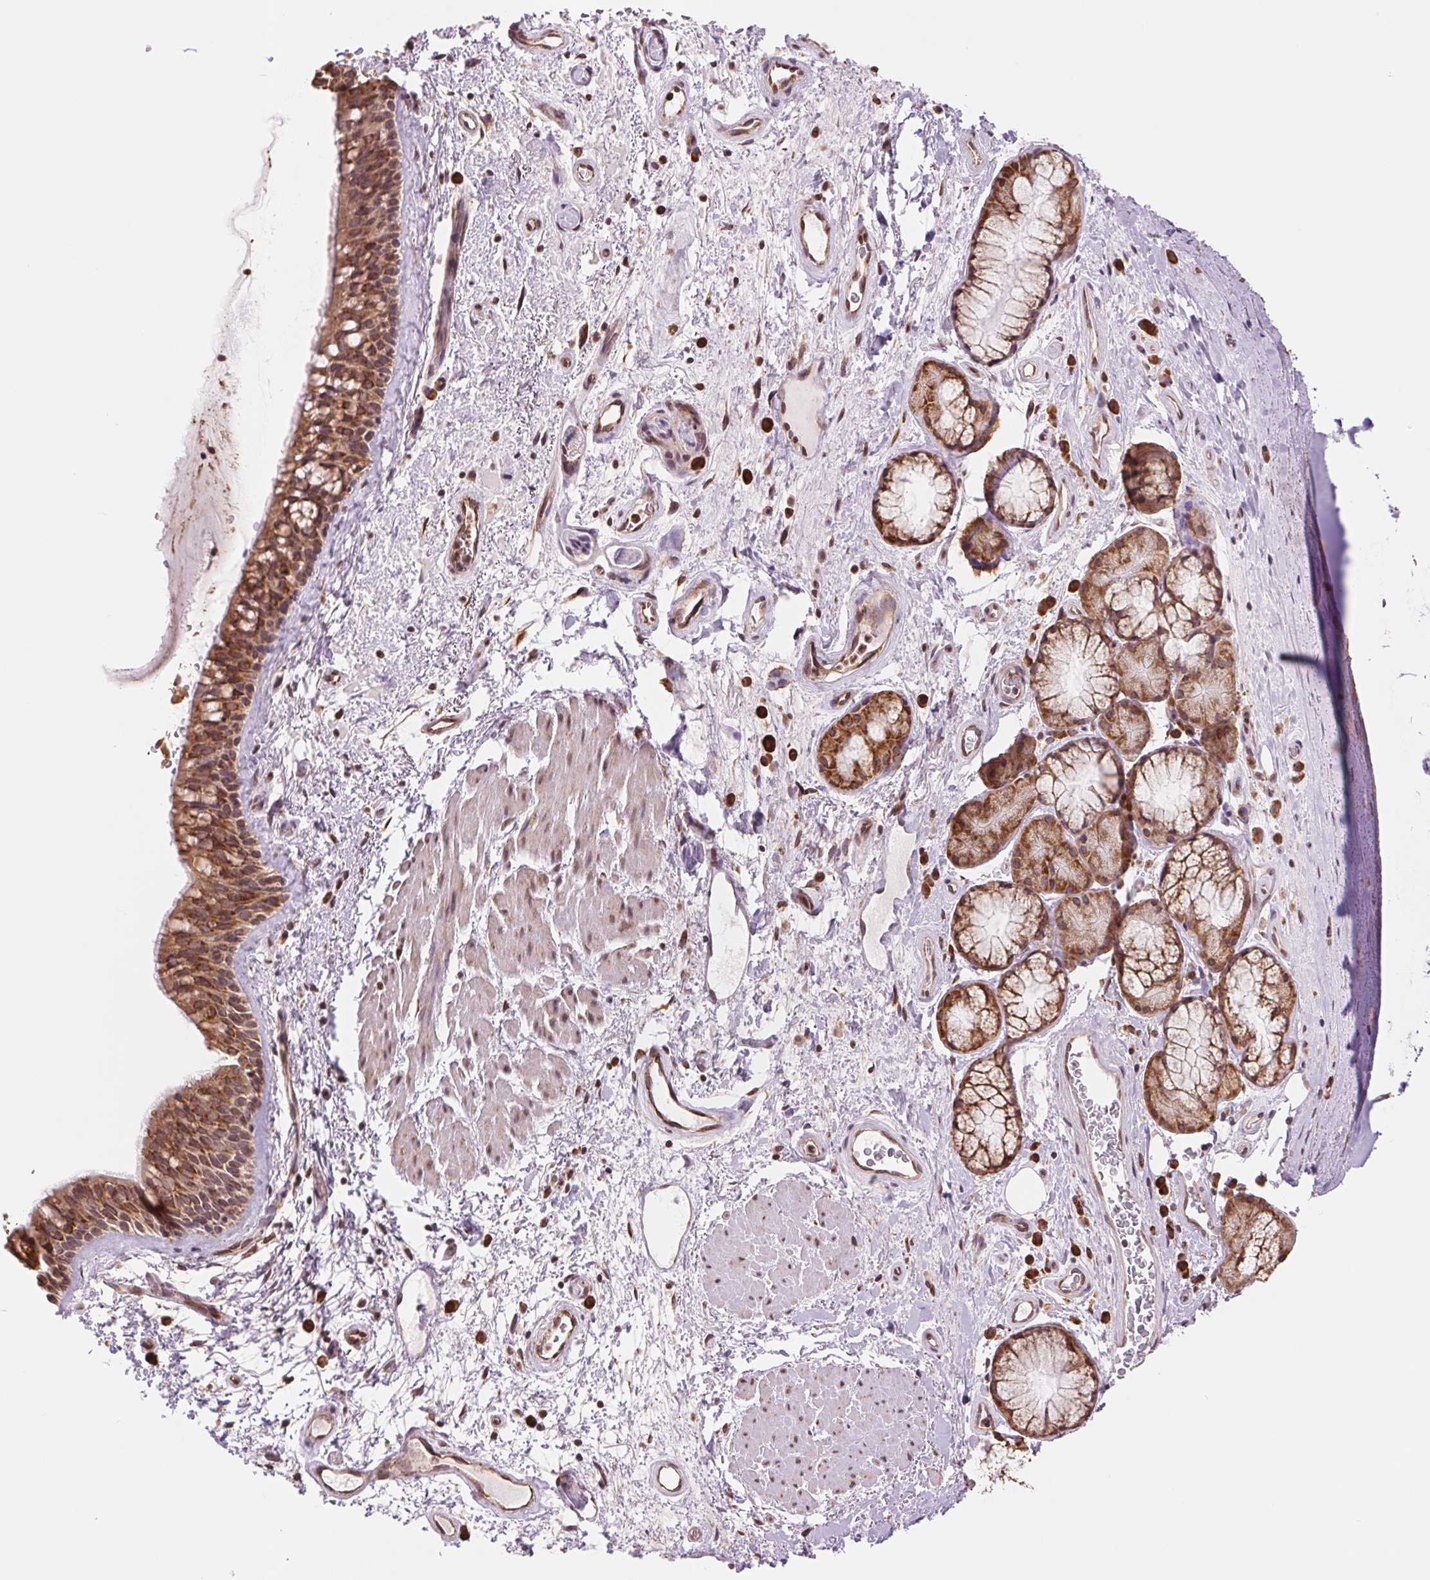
{"staining": {"intensity": "moderate", "quantity": ">75%", "location": "cytoplasmic/membranous"}, "tissue": "bronchus", "cell_type": "Respiratory epithelial cells", "image_type": "normal", "snomed": [{"axis": "morphology", "description": "Normal tissue, NOS"}, {"axis": "topography", "description": "Bronchus"}], "caption": "An IHC image of normal tissue is shown. Protein staining in brown shows moderate cytoplasmic/membranous positivity in bronchus within respiratory epithelial cells. (DAB (3,3'-diaminobenzidine) IHC with brightfield microscopy, high magnification).", "gene": "RPN1", "patient": {"sex": "male", "age": 48}}